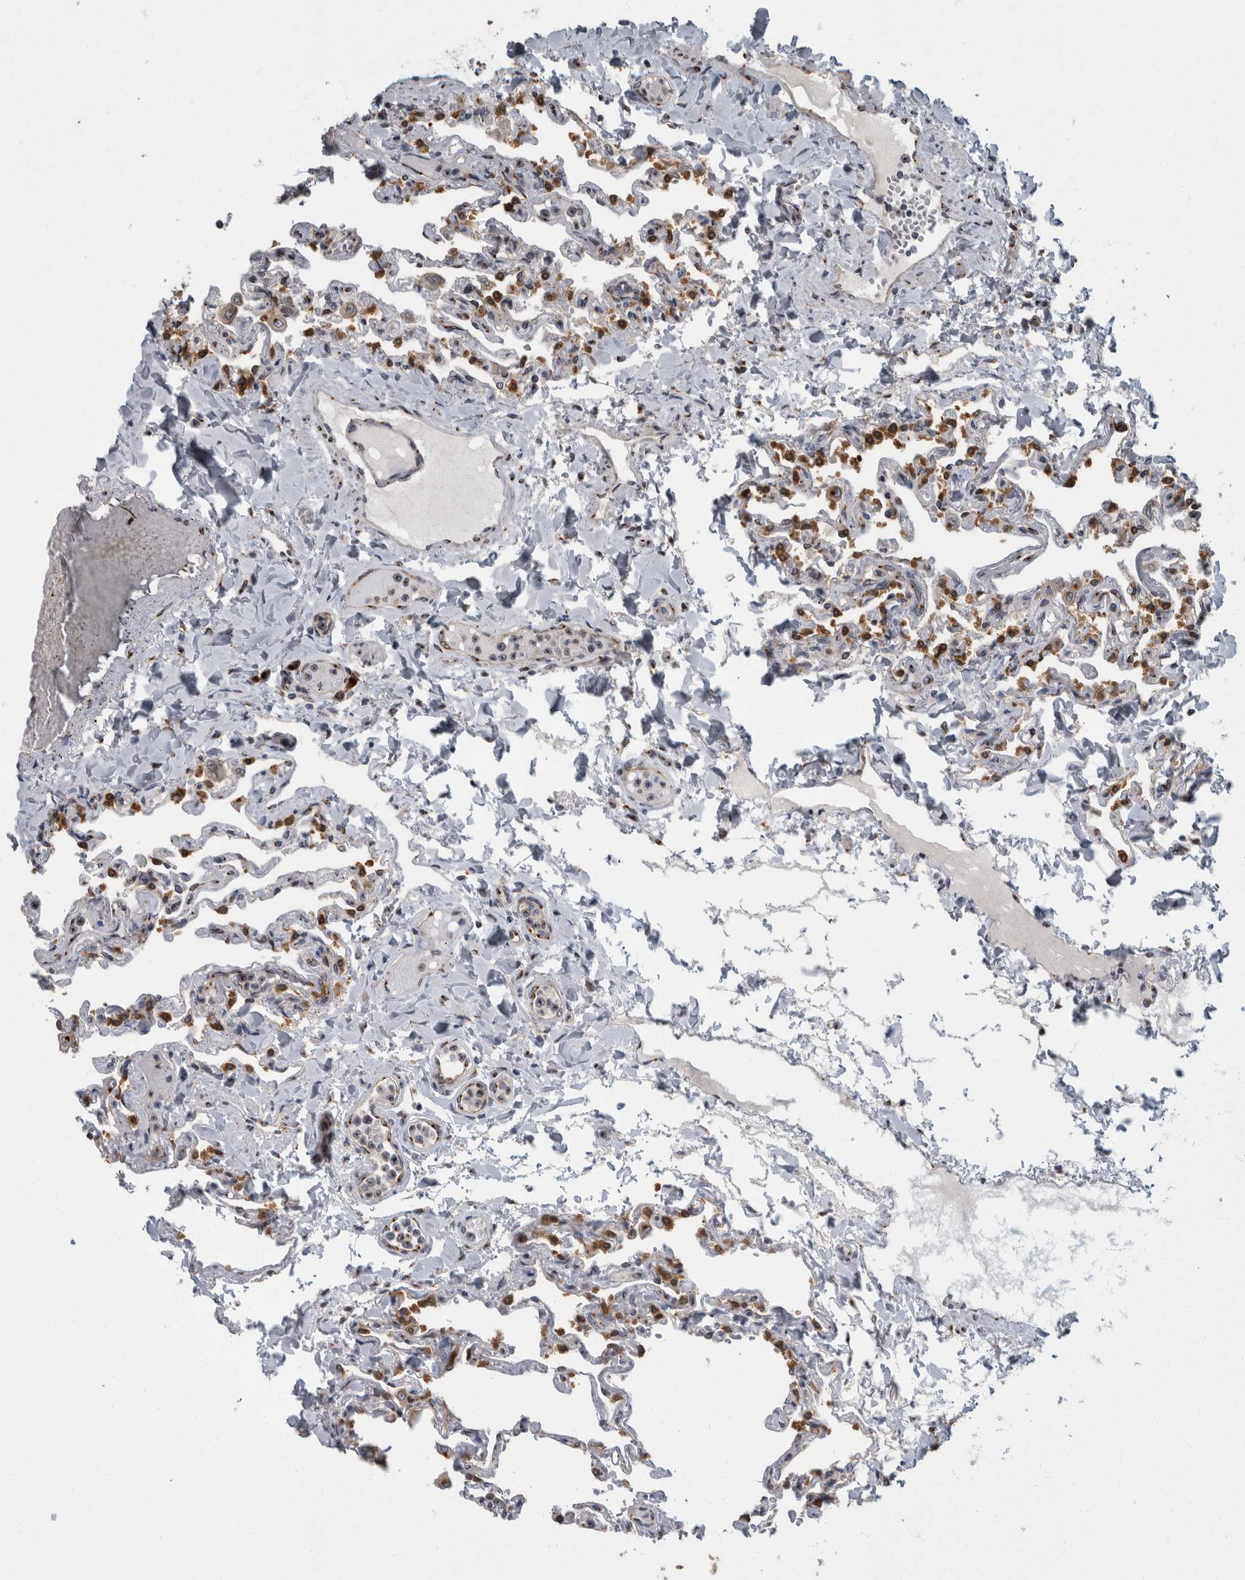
{"staining": {"intensity": "strong", "quantity": "25%-75%", "location": "cytoplasmic/membranous"}, "tissue": "lung", "cell_type": "Alveolar cells", "image_type": "normal", "snomed": [{"axis": "morphology", "description": "Normal tissue, NOS"}, {"axis": "topography", "description": "Lung"}], "caption": "Lung stained with IHC demonstrates strong cytoplasmic/membranous expression in approximately 25%-75% of alveolar cells. (Stains: DAB (3,3'-diaminobenzidine) in brown, nuclei in blue, Microscopy: brightfield microscopy at high magnification).", "gene": "LMAN2L", "patient": {"sex": "male", "age": 21}}